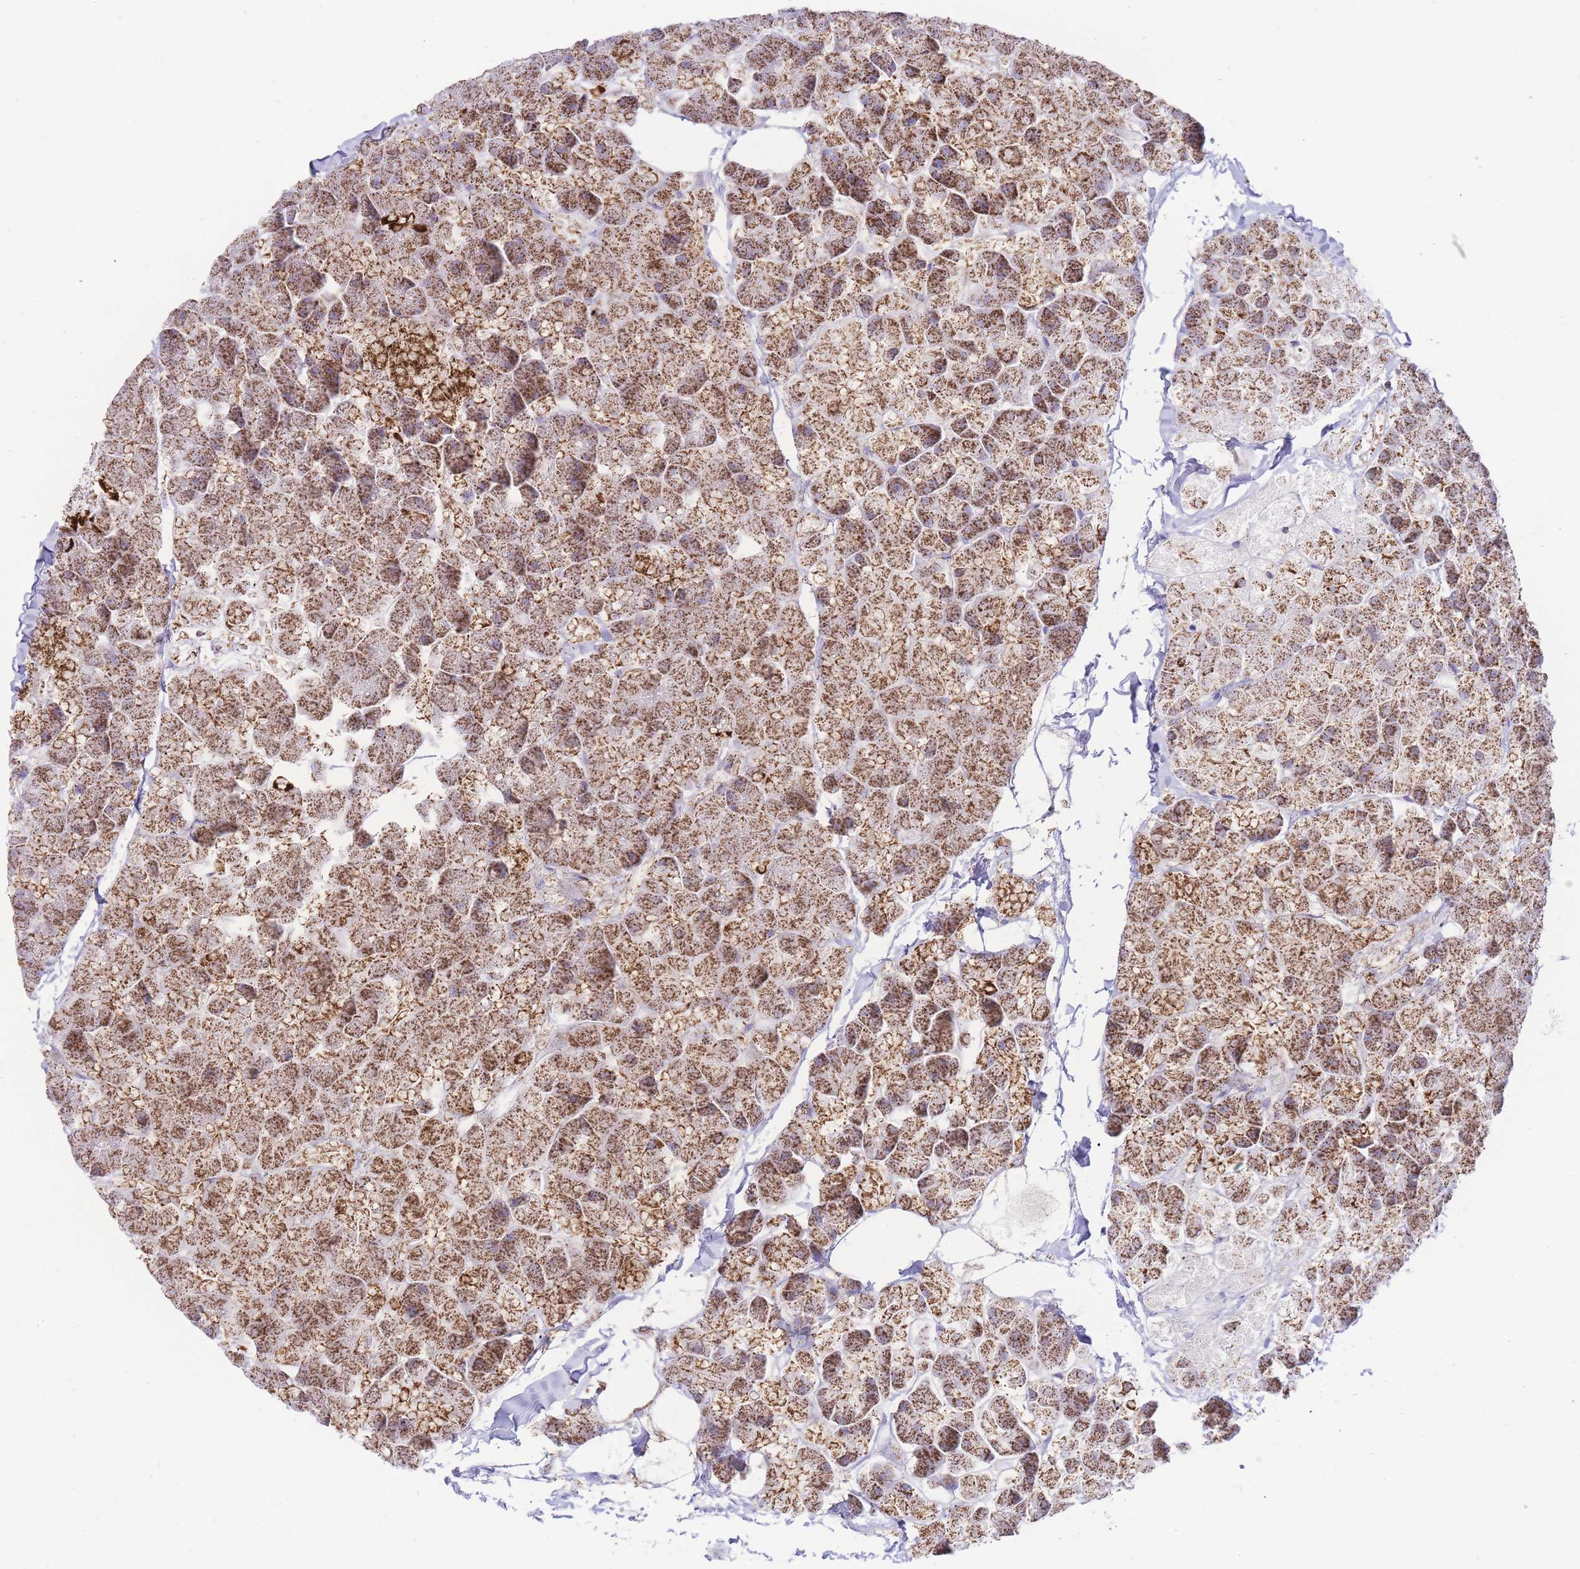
{"staining": {"intensity": "strong", "quantity": ">75%", "location": "cytoplasmic/membranous"}, "tissue": "pancreas", "cell_type": "Exocrine glandular cells", "image_type": "normal", "snomed": [{"axis": "morphology", "description": "Normal tissue, NOS"}, {"axis": "topography", "description": "Pancreas"}], "caption": "This photomicrograph shows benign pancreas stained with IHC to label a protein in brown. The cytoplasmic/membranous of exocrine glandular cells show strong positivity for the protein. Nuclei are counter-stained blue.", "gene": "GSTM1", "patient": {"sex": "male", "age": 35}}